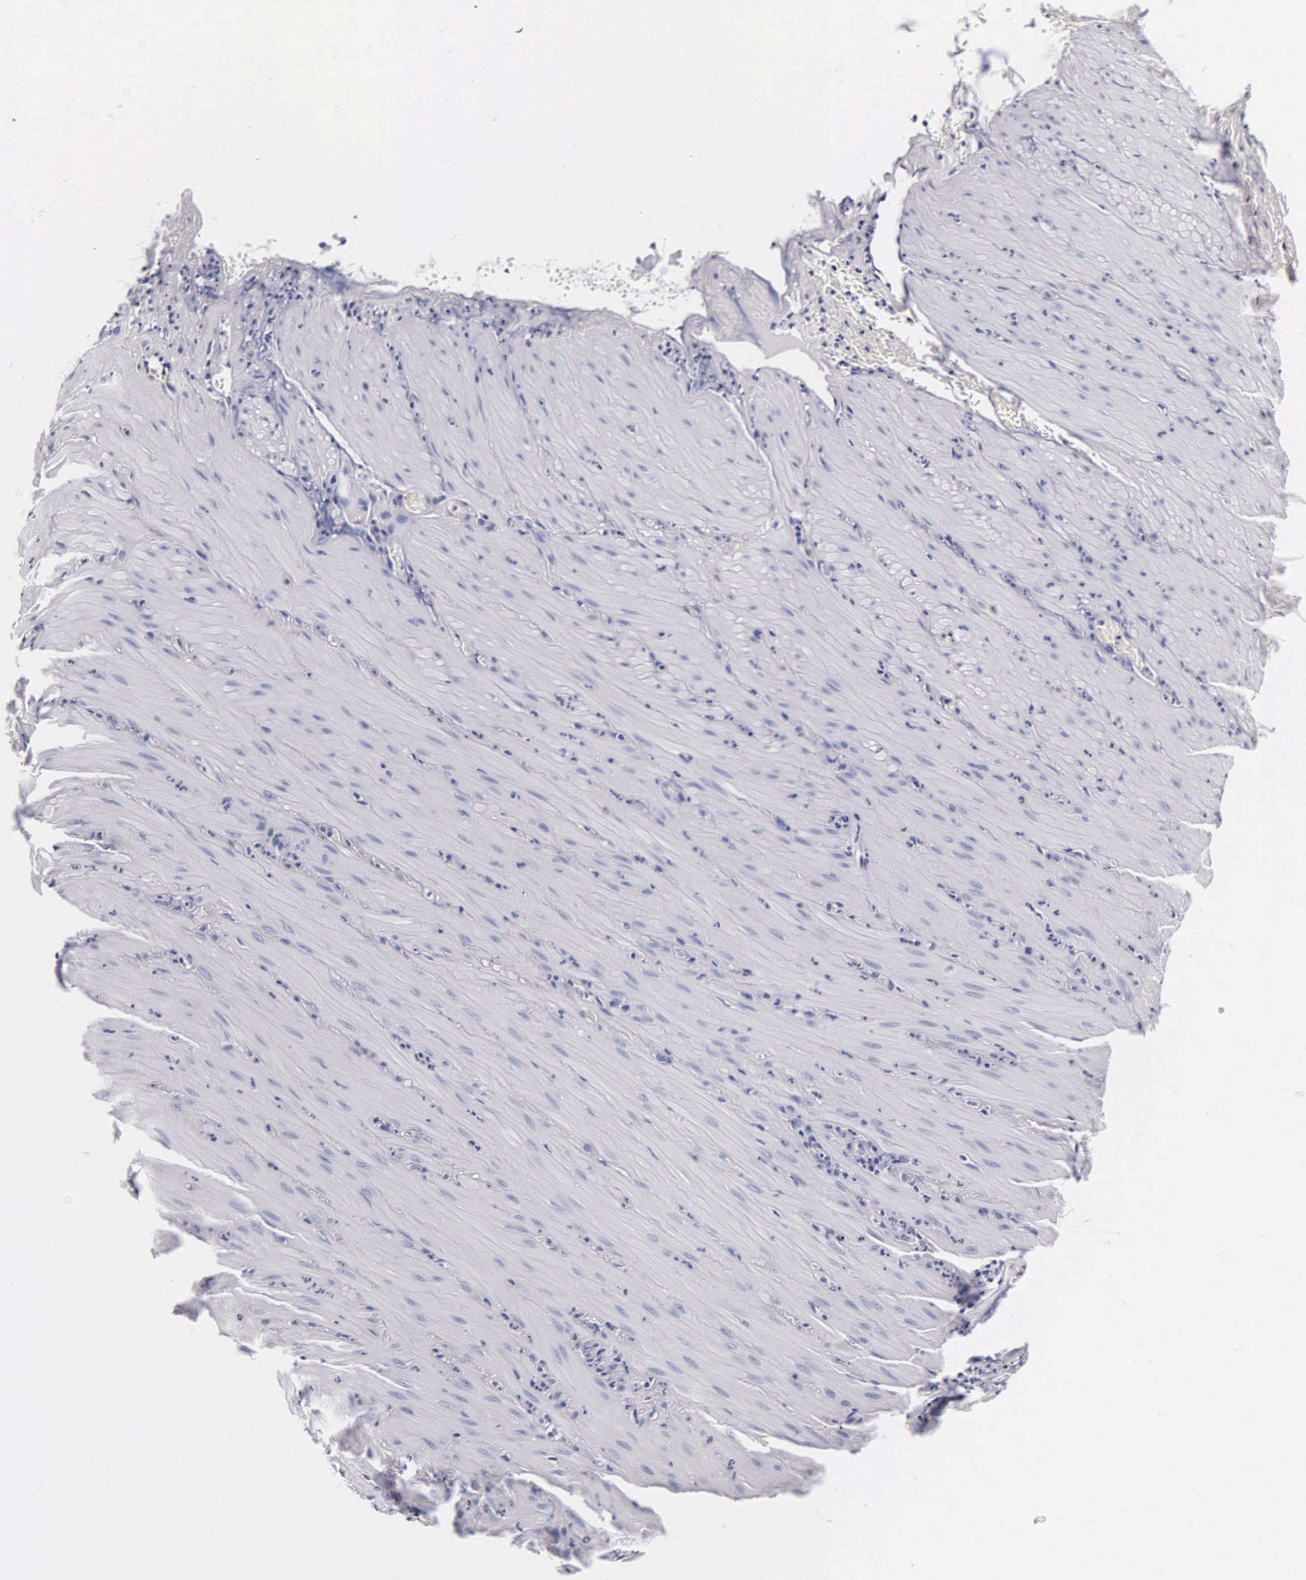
{"staining": {"intensity": "negative", "quantity": "none", "location": "none"}, "tissue": "smooth muscle", "cell_type": "Smooth muscle cells", "image_type": "normal", "snomed": [{"axis": "morphology", "description": "Normal tissue, NOS"}, {"axis": "topography", "description": "Duodenum"}], "caption": "A high-resolution micrograph shows immunohistochemistry staining of unremarkable smooth muscle, which demonstrates no significant expression in smooth muscle cells. (Immunohistochemistry, brightfield microscopy, high magnification).", "gene": "INS", "patient": {"sex": "male", "age": 63}}